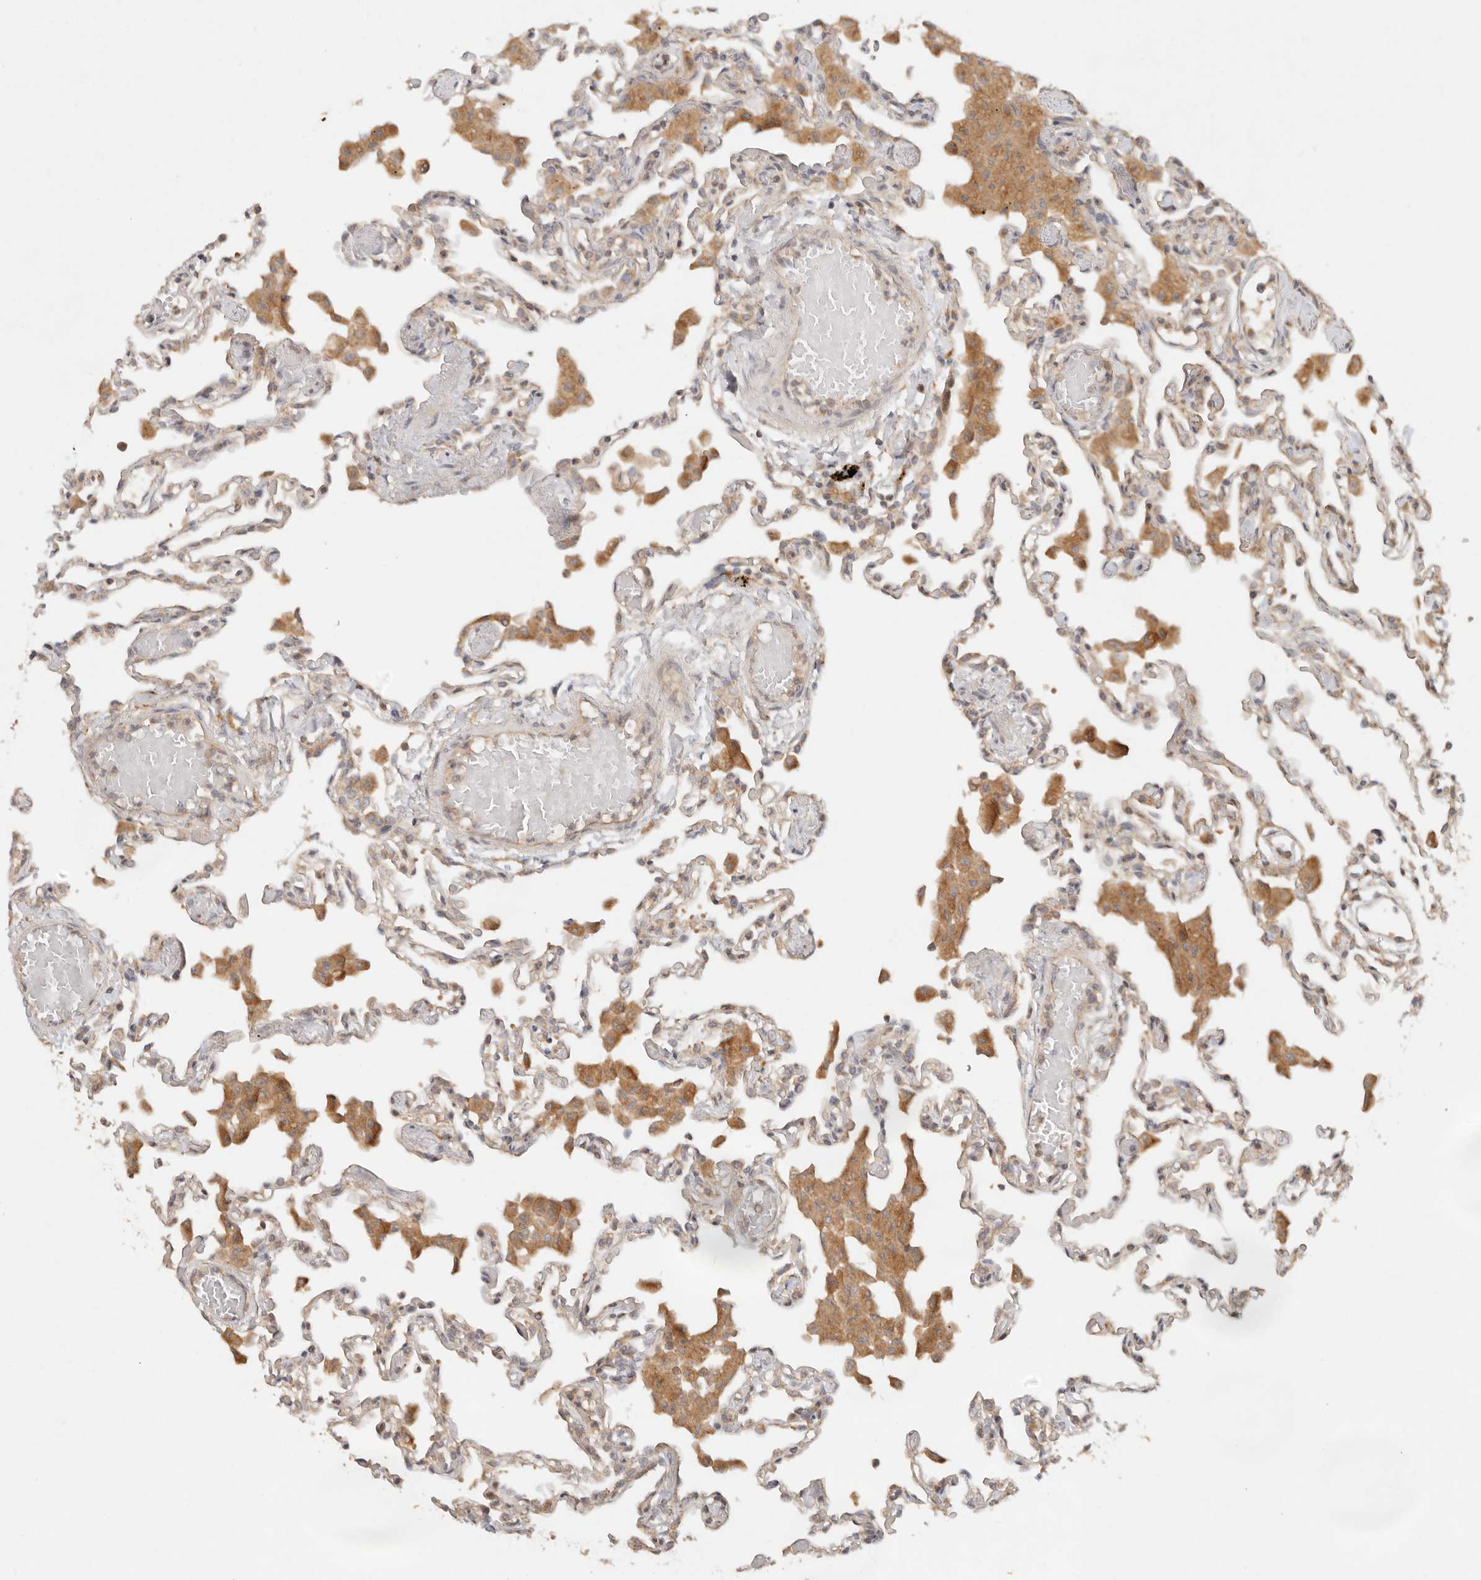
{"staining": {"intensity": "weak", "quantity": "25%-75%", "location": "cytoplasmic/membranous"}, "tissue": "lung", "cell_type": "Alveolar cells", "image_type": "normal", "snomed": [{"axis": "morphology", "description": "Normal tissue, NOS"}, {"axis": "topography", "description": "Bronchus"}, {"axis": "topography", "description": "Lung"}], "caption": "Alveolar cells exhibit low levels of weak cytoplasmic/membranous positivity in approximately 25%-75% of cells in benign lung. Nuclei are stained in blue.", "gene": "HECTD3", "patient": {"sex": "female", "age": 49}}